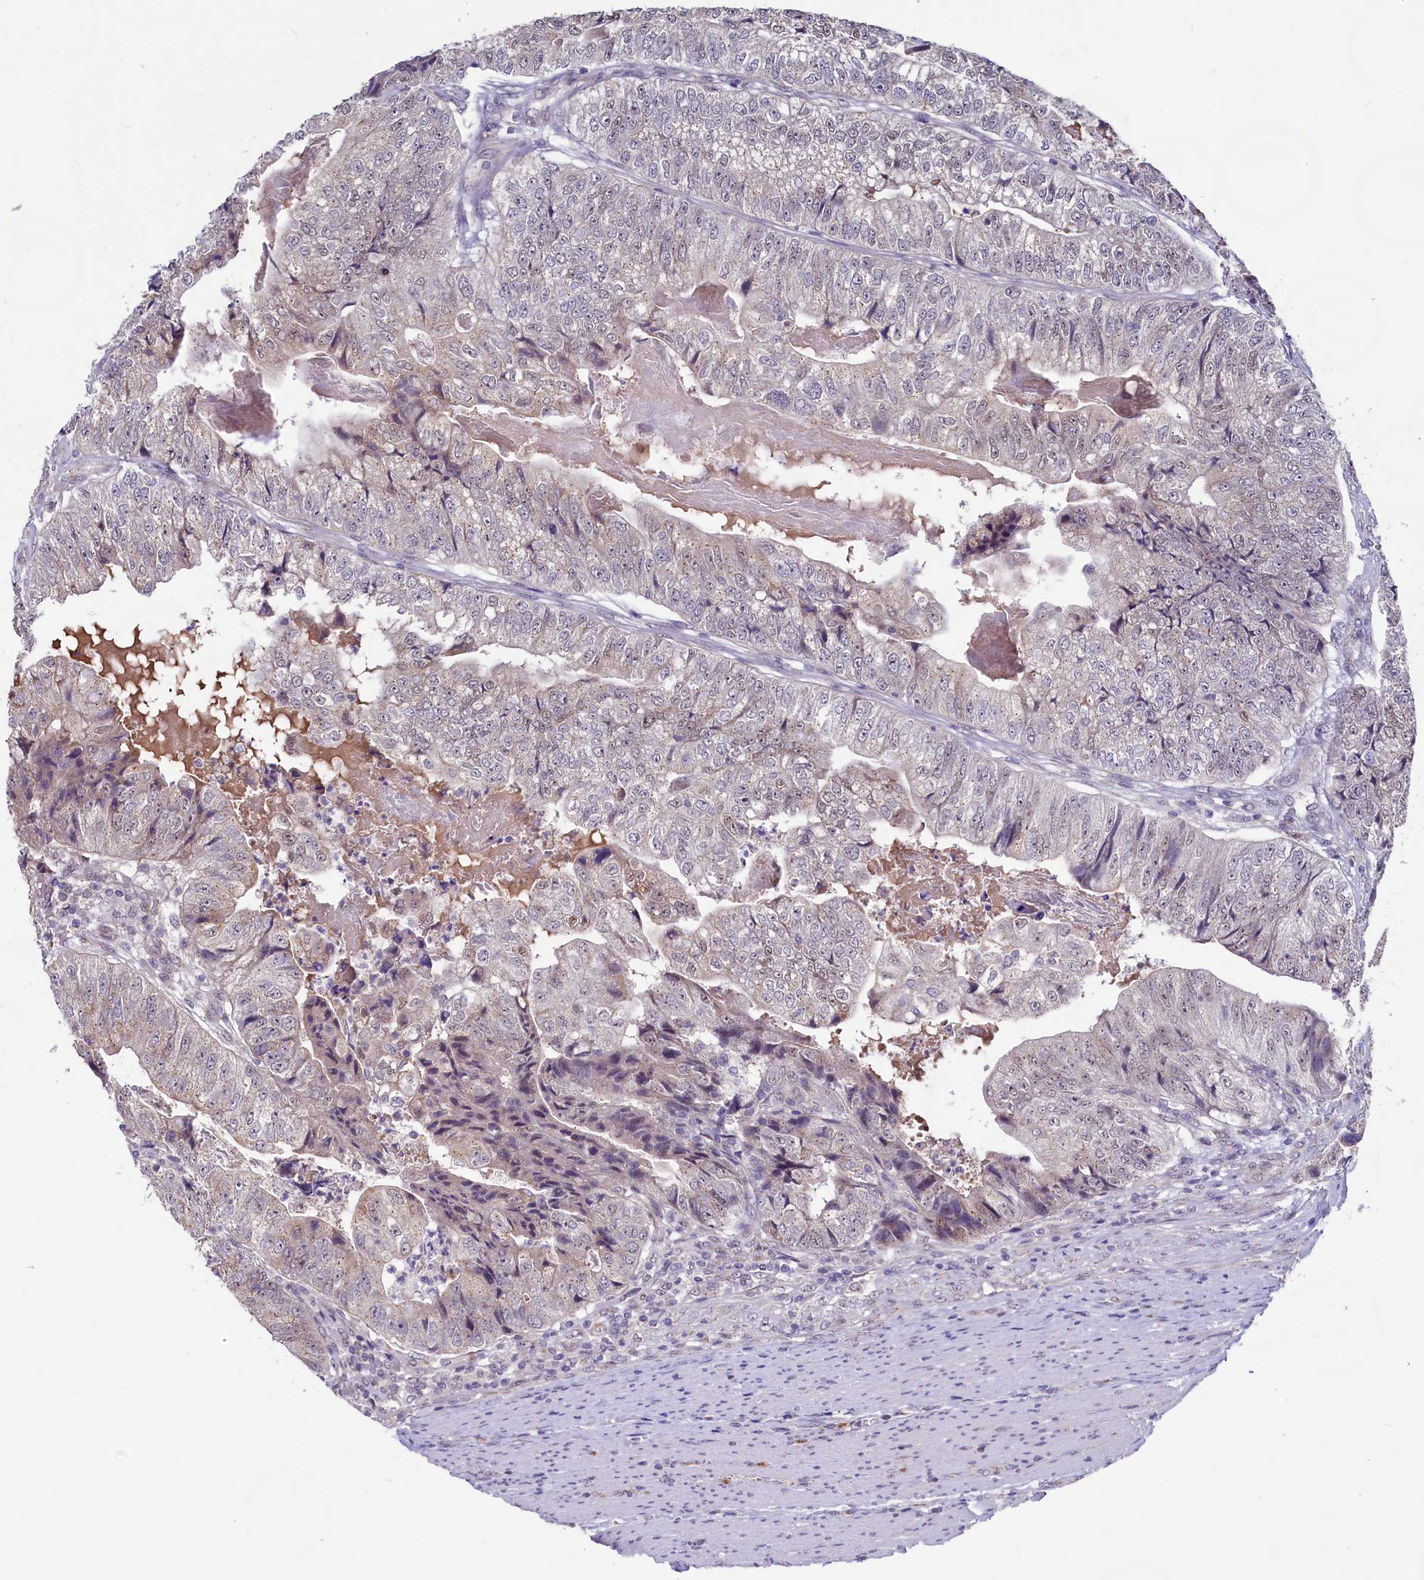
{"staining": {"intensity": "weak", "quantity": "<25%", "location": "nuclear"}, "tissue": "colorectal cancer", "cell_type": "Tumor cells", "image_type": "cancer", "snomed": [{"axis": "morphology", "description": "Adenocarcinoma, NOS"}, {"axis": "topography", "description": "Colon"}], "caption": "A histopathology image of colorectal adenocarcinoma stained for a protein shows no brown staining in tumor cells.", "gene": "SEC24C", "patient": {"sex": "female", "age": 67}}